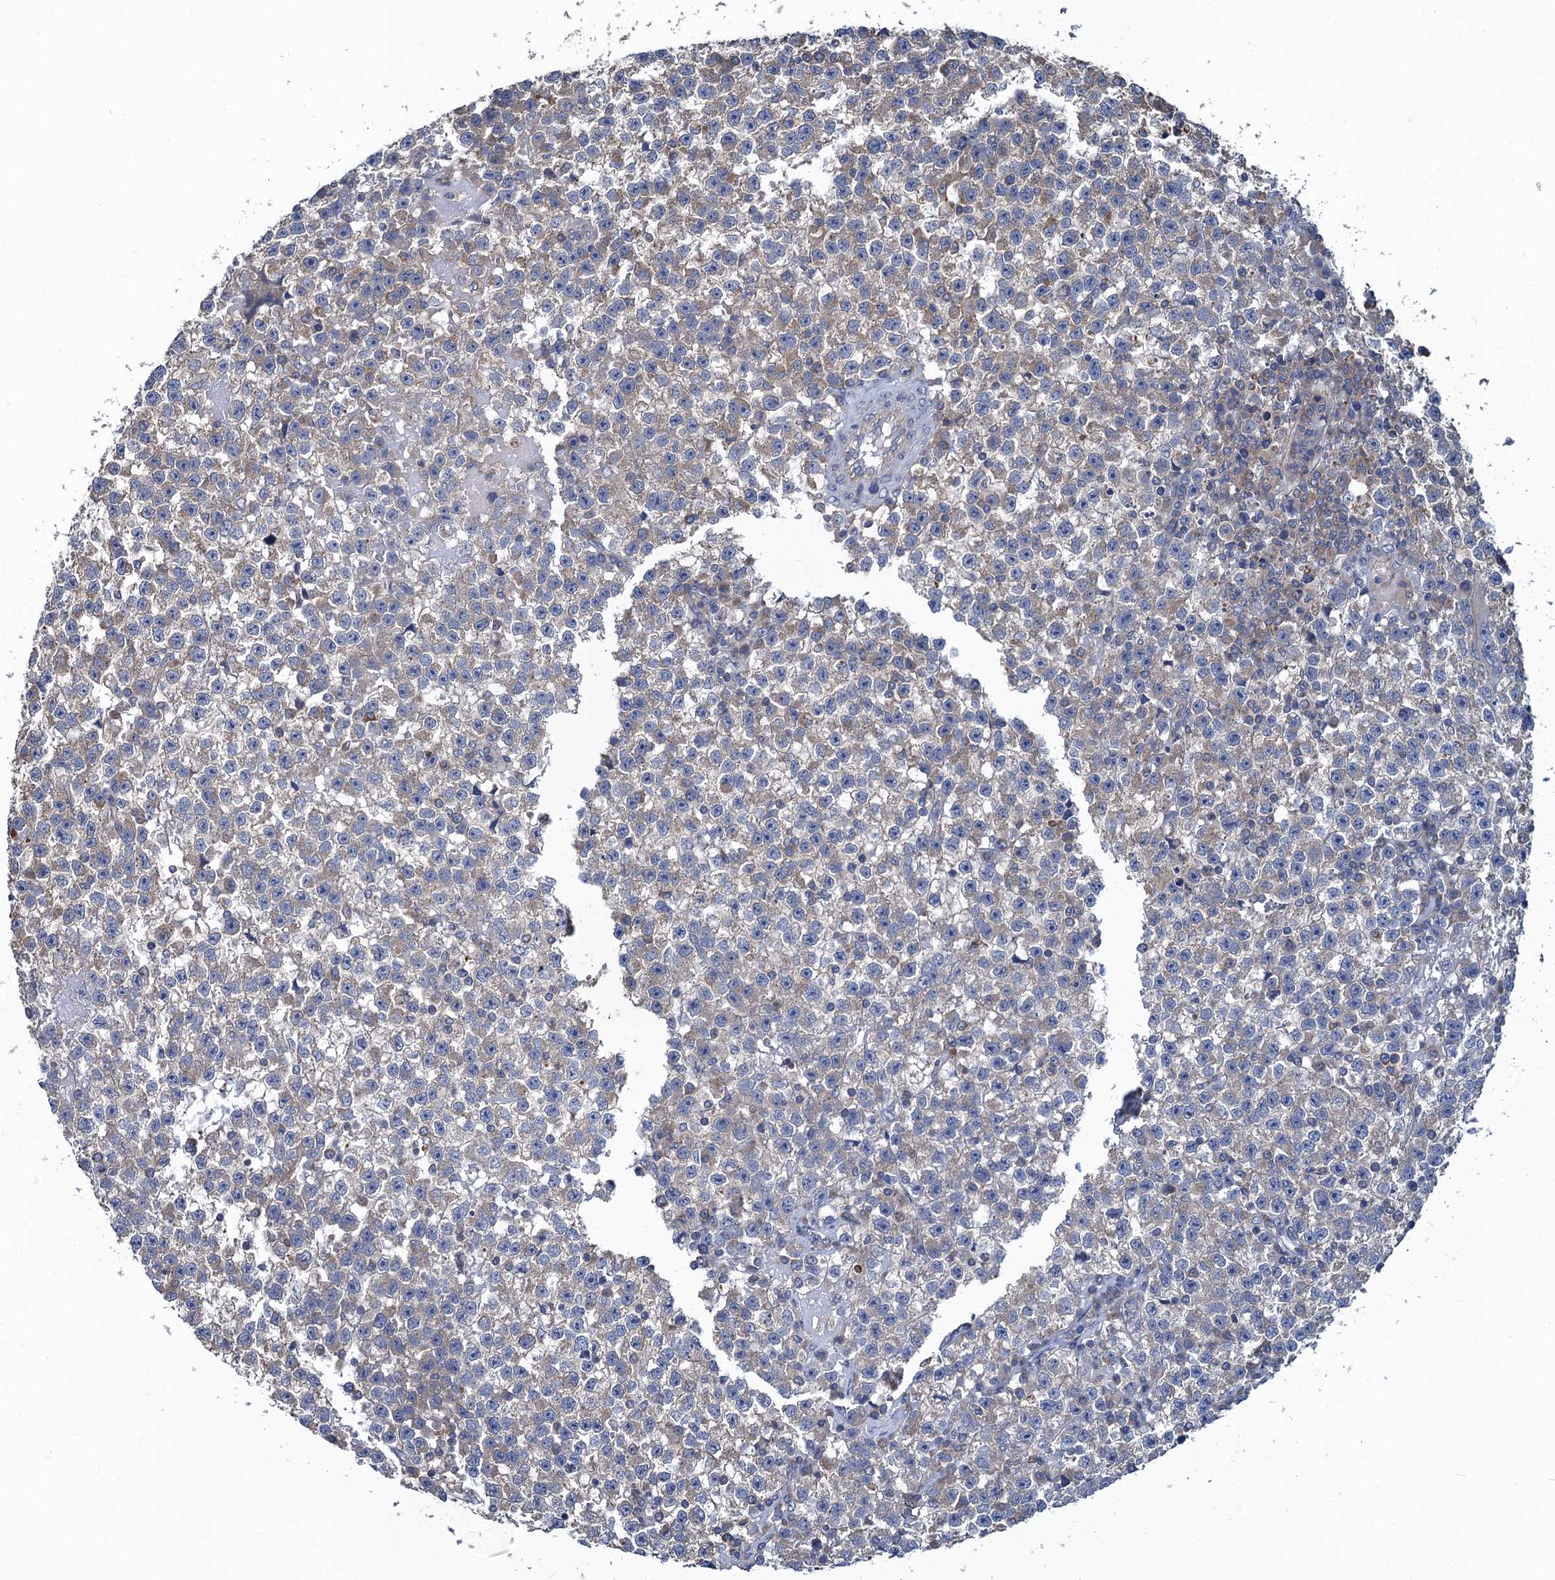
{"staining": {"intensity": "weak", "quantity": "<25%", "location": "cytoplasmic/membranous"}, "tissue": "testis cancer", "cell_type": "Tumor cells", "image_type": "cancer", "snomed": [{"axis": "morphology", "description": "Seminoma, NOS"}, {"axis": "topography", "description": "Testis"}], "caption": "This is a histopathology image of immunohistochemistry (IHC) staining of testis cancer, which shows no staining in tumor cells.", "gene": "SNAP29", "patient": {"sex": "male", "age": 22}}